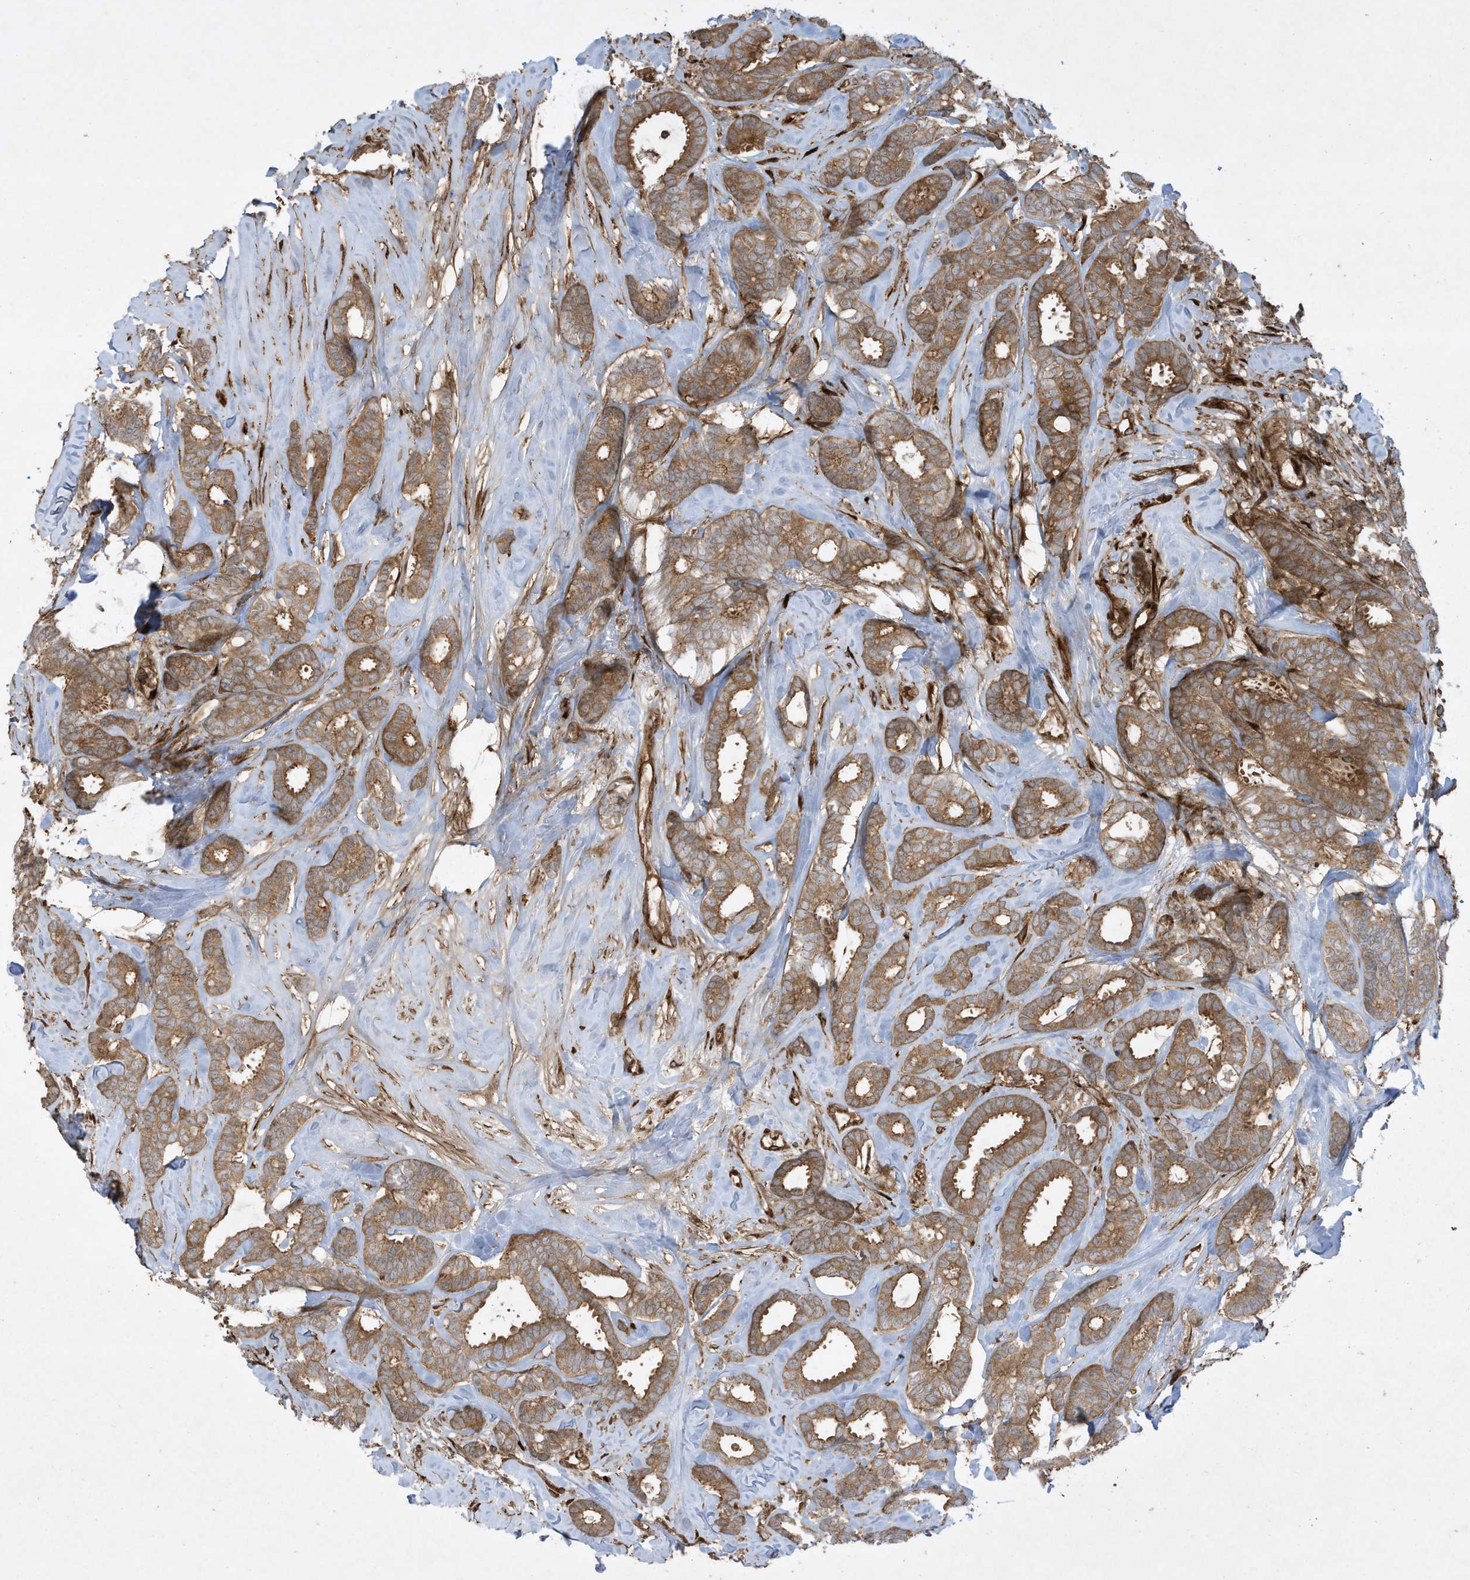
{"staining": {"intensity": "moderate", "quantity": ">75%", "location": "cytoplasmic/membranous"}, "tissue": "breast cancer", "cell_type": "Tumor cells", "image_type": "cancer", "snomed": [{"axis": "morphology", "description": "Duct carcinoma"}, {"axis": "topography", "description": "Breast"}], "caption": "A medium amount of moderate cytoplasmic/membranous expression is seen in approximately >75% of tumor cells in infiltrating ductal carcinoma (breast) tissue. (brown staining indicates protein expression, while blue staining denotes nuclei).", "gene": "DDIT4", "patient": {"sex": "female", "age": 87}}